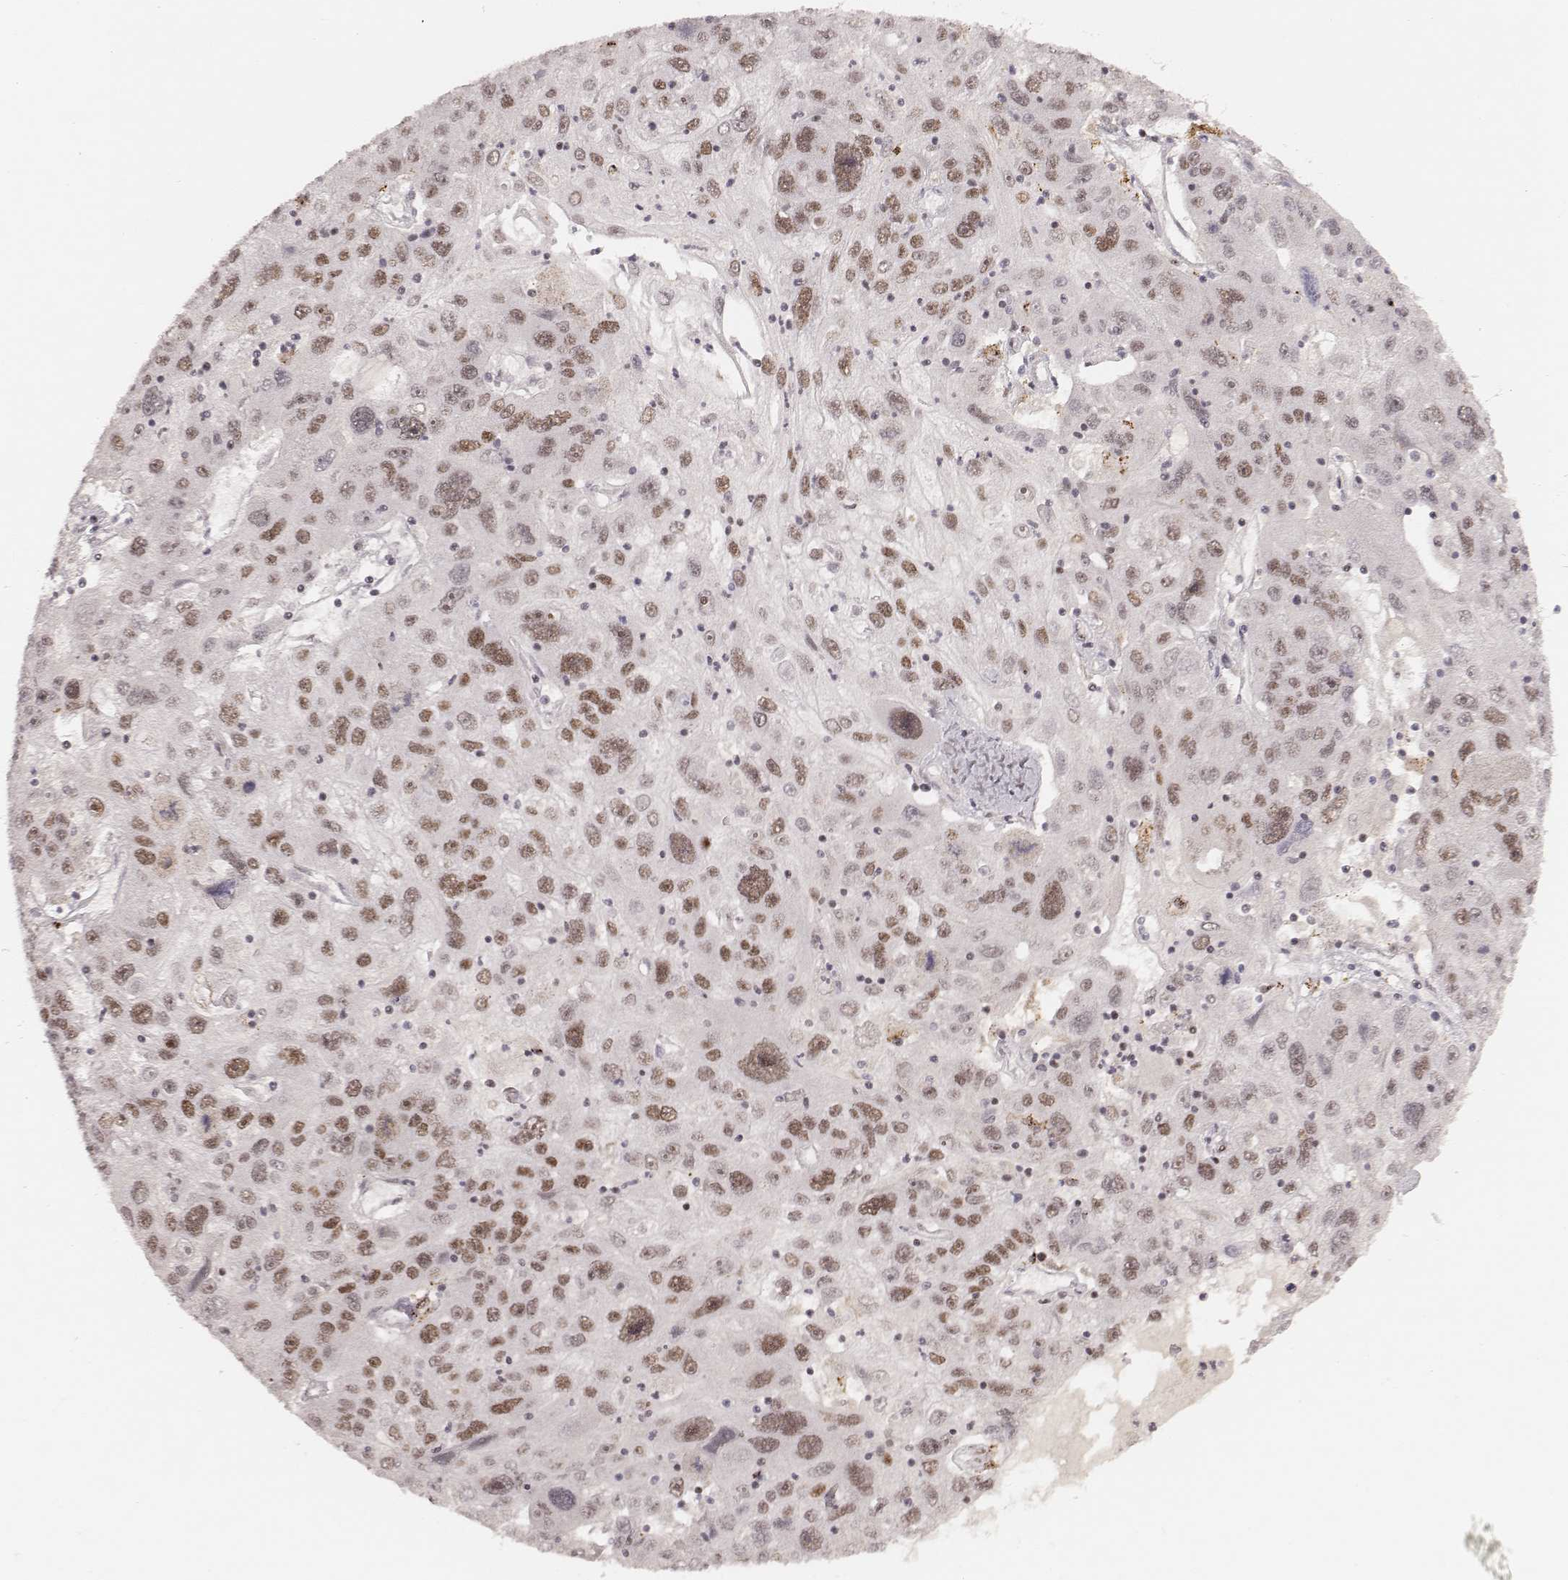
{"staining": {"intensity": "moderate", "quantity": ">75%", "location": "nuclear"}, "tissue": "stomach cancer", "cell_type": "Tumor cells", "image_type": "cancer", "snomed": [{"axis": "morphology", "description": "Adenocarcinoma, NOS"}, {"axis": "topography", "description": "Stomach"}], "caption": "This is an image of immunohistochemistry staining of stomach cancer (adenocarcinoma), which shows moderate expression in the nuclear of tumor cells.", "gene": "HNRNPC", "patient": {"sex": "male", "age": 56}}